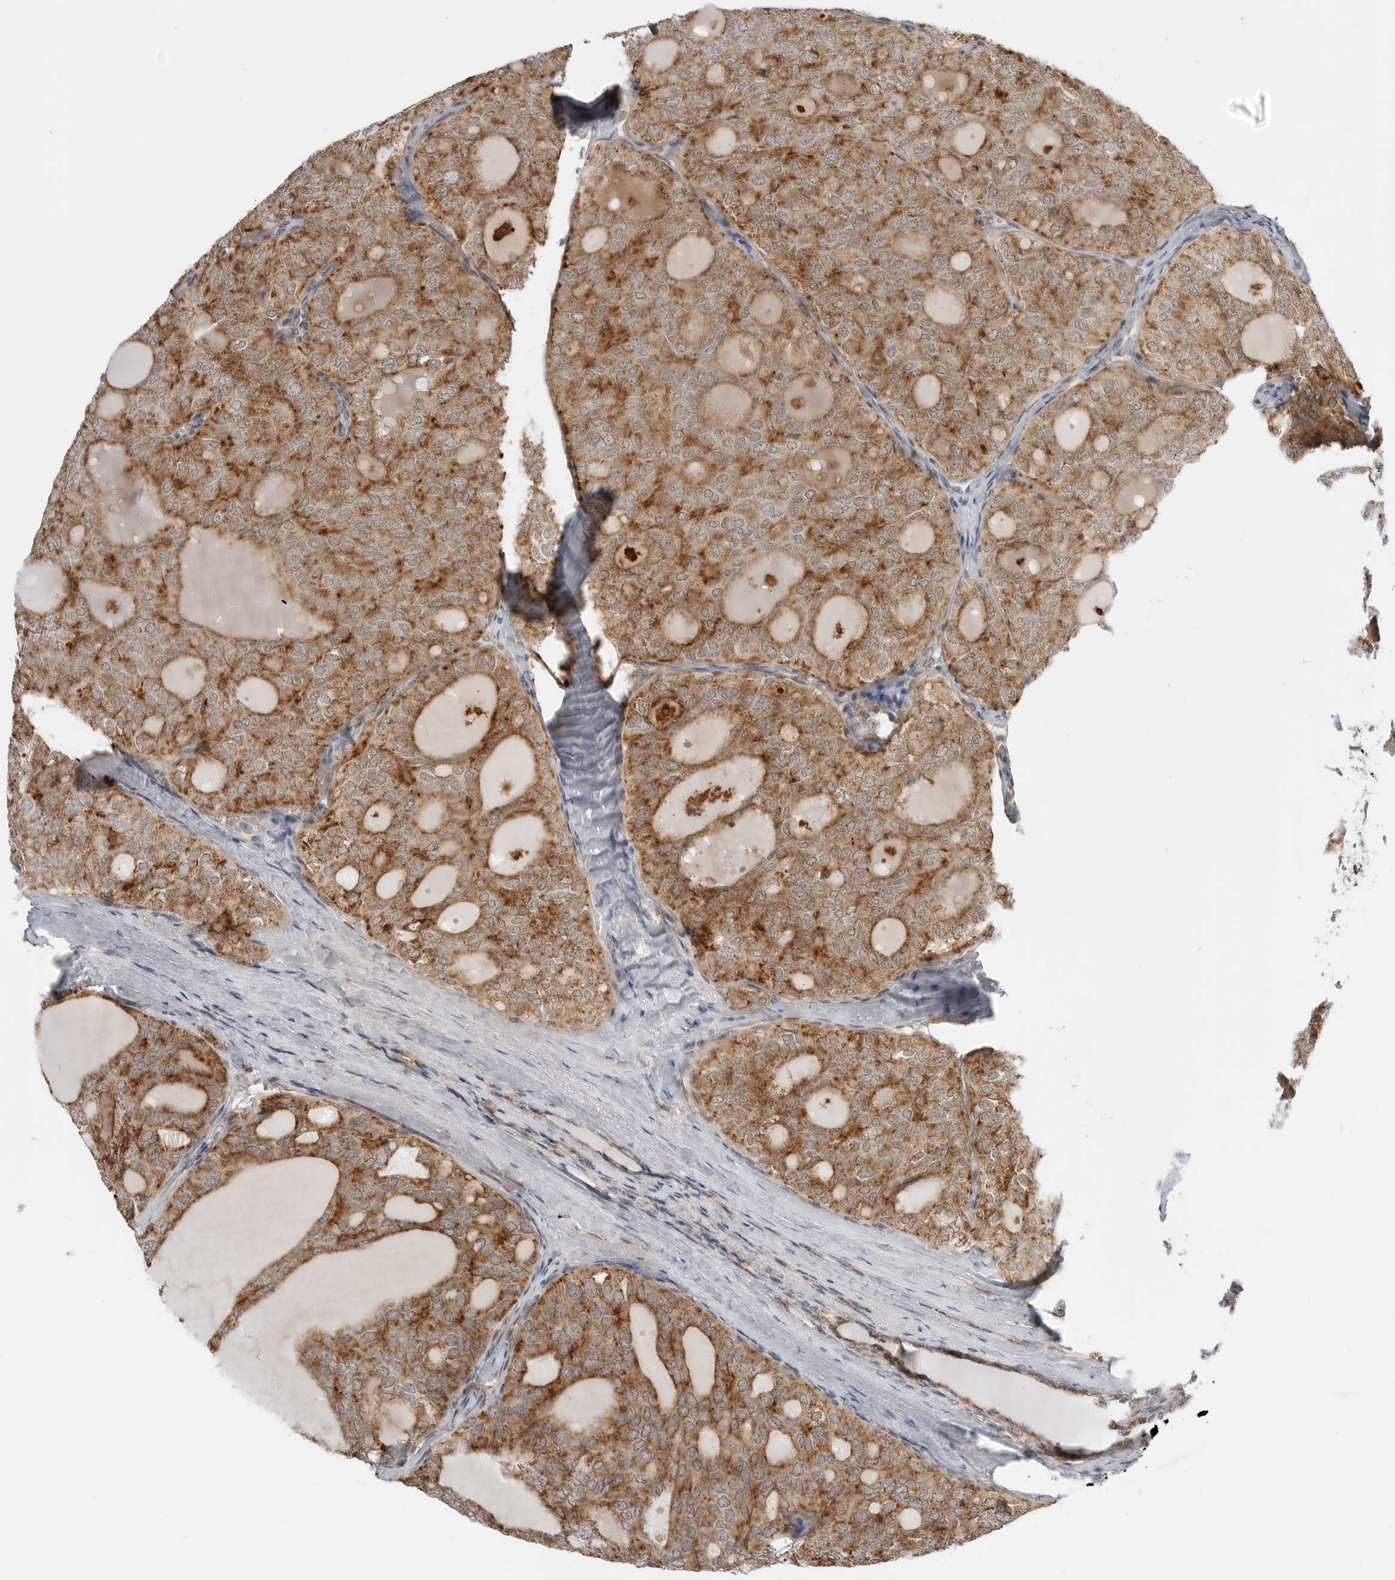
{"staining": {"intensity": "moderate", "quantity": ">75%", "location": "cytoplasmic/membranous"}, "tissue": "thyroid cancer", "cell_type": "Tumor cells", "image_type": "cancer", "snomed": [{"axis": "morphology", "description": "Follicular adenoma carcinoma, NOS"}, {"axis": "topography", "description": "Thyroid gland"}], "caption": "A brown stain highlights moderate cytoplasmic/membranous staining of a protein in human thyroid cancer tumor cells. Using DAB (brown) and hematoxylin (blue) stains, captured at high magnification using brightfield microscopy.", "gene": "PEX2", "patient": {"sex": "male", "age": 75}}